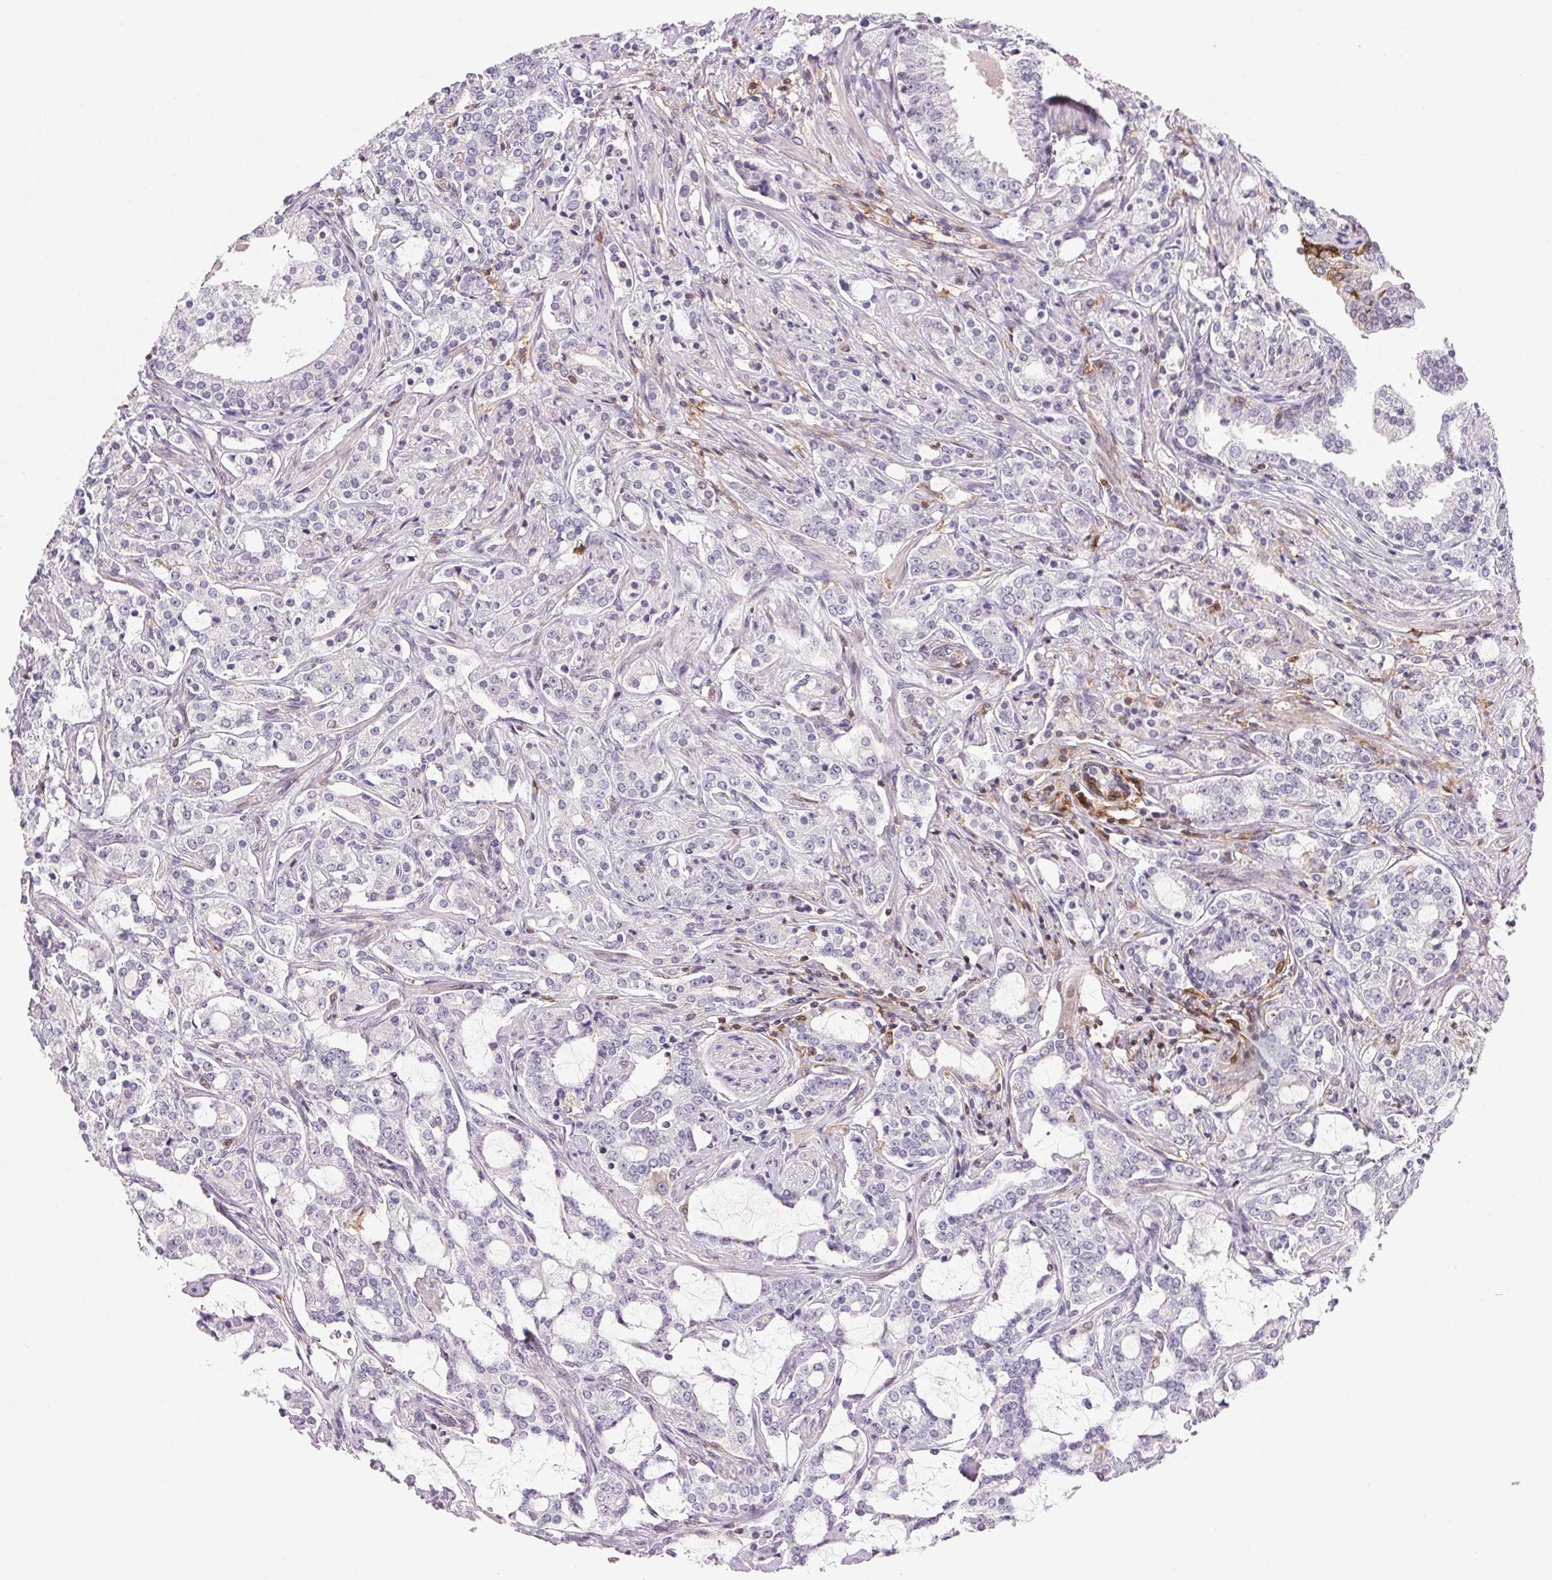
{"staining": {"intensity": "negative", "quantity": "none", "location": "none"}, "tissue": "prostate cancer", "cell_type": "Tumor cells", "image_type": "cancer", "snomed": [{"axis": "morphology", "description": "Adenocarcinoma, Medium grade"}, {"axis": "topography", "description": "Prostate"}], "caption": "High power microscopy micrograph of an immunohistochemistry (IHC) micrograph of adenocarcinoma (medium-grade) (prostate), revealing no significant positivity in tumor cells.", "gene": "GBP1", "patient": {"sex": "male", "age": 57}}